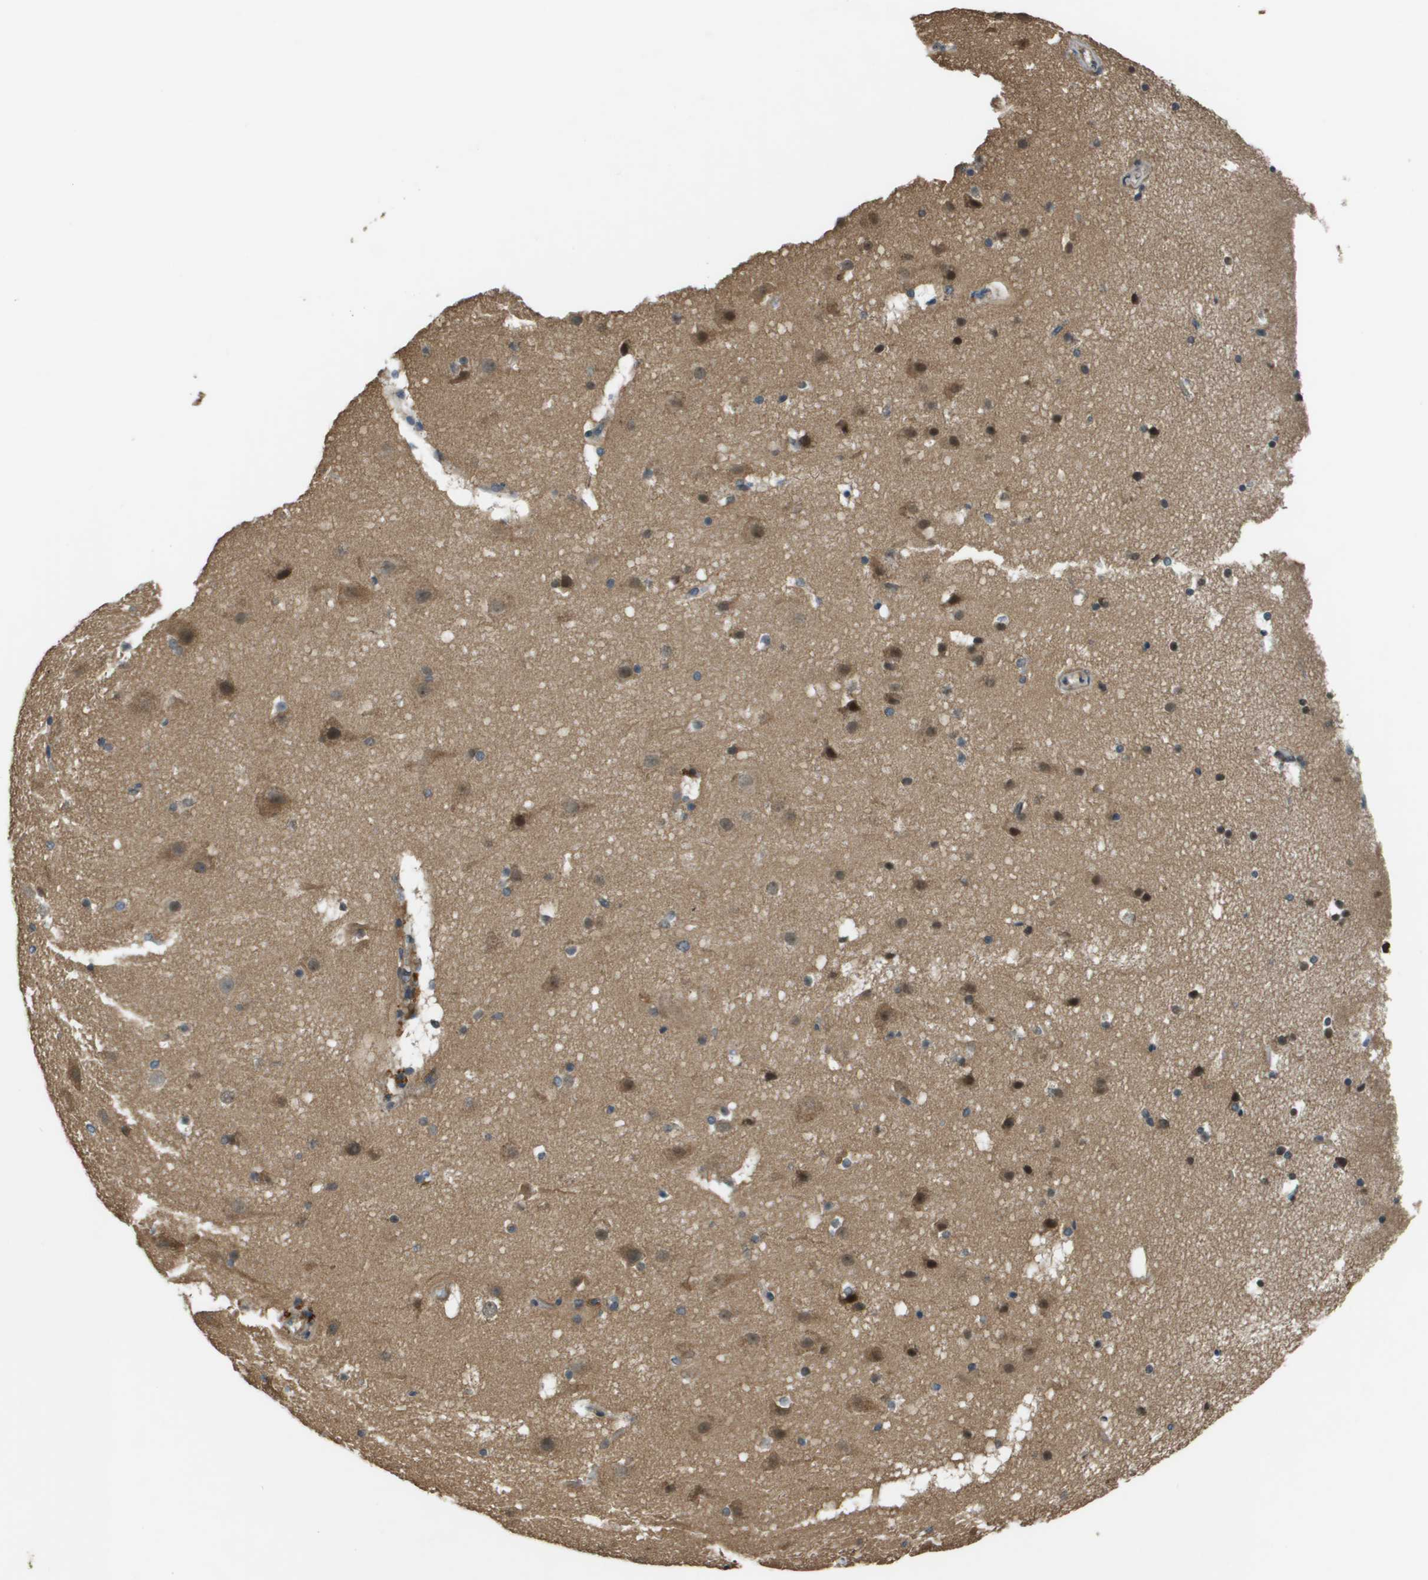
{"staining": {"intensity": "moderate", "quantity": "<25%", "location": "cytoplasmic/membranous"}, "tissue": "cerebral cortex", "cell_type": "Endothelial cells", "image_type": "normal", "snomed": [{"axis": "morphology", "description": "Normal tissue, NOS"}, {"axis": "topography", "description": "Cerebral cortex"}], "caption": "A photomicrograph of human cerebral cortex stained for a protein reveals moderate cytoplasmic/membranous brown staining in endothelial cells.", "gene": "CDKN2C", "patient": {"sex": "male", "age": 45}}